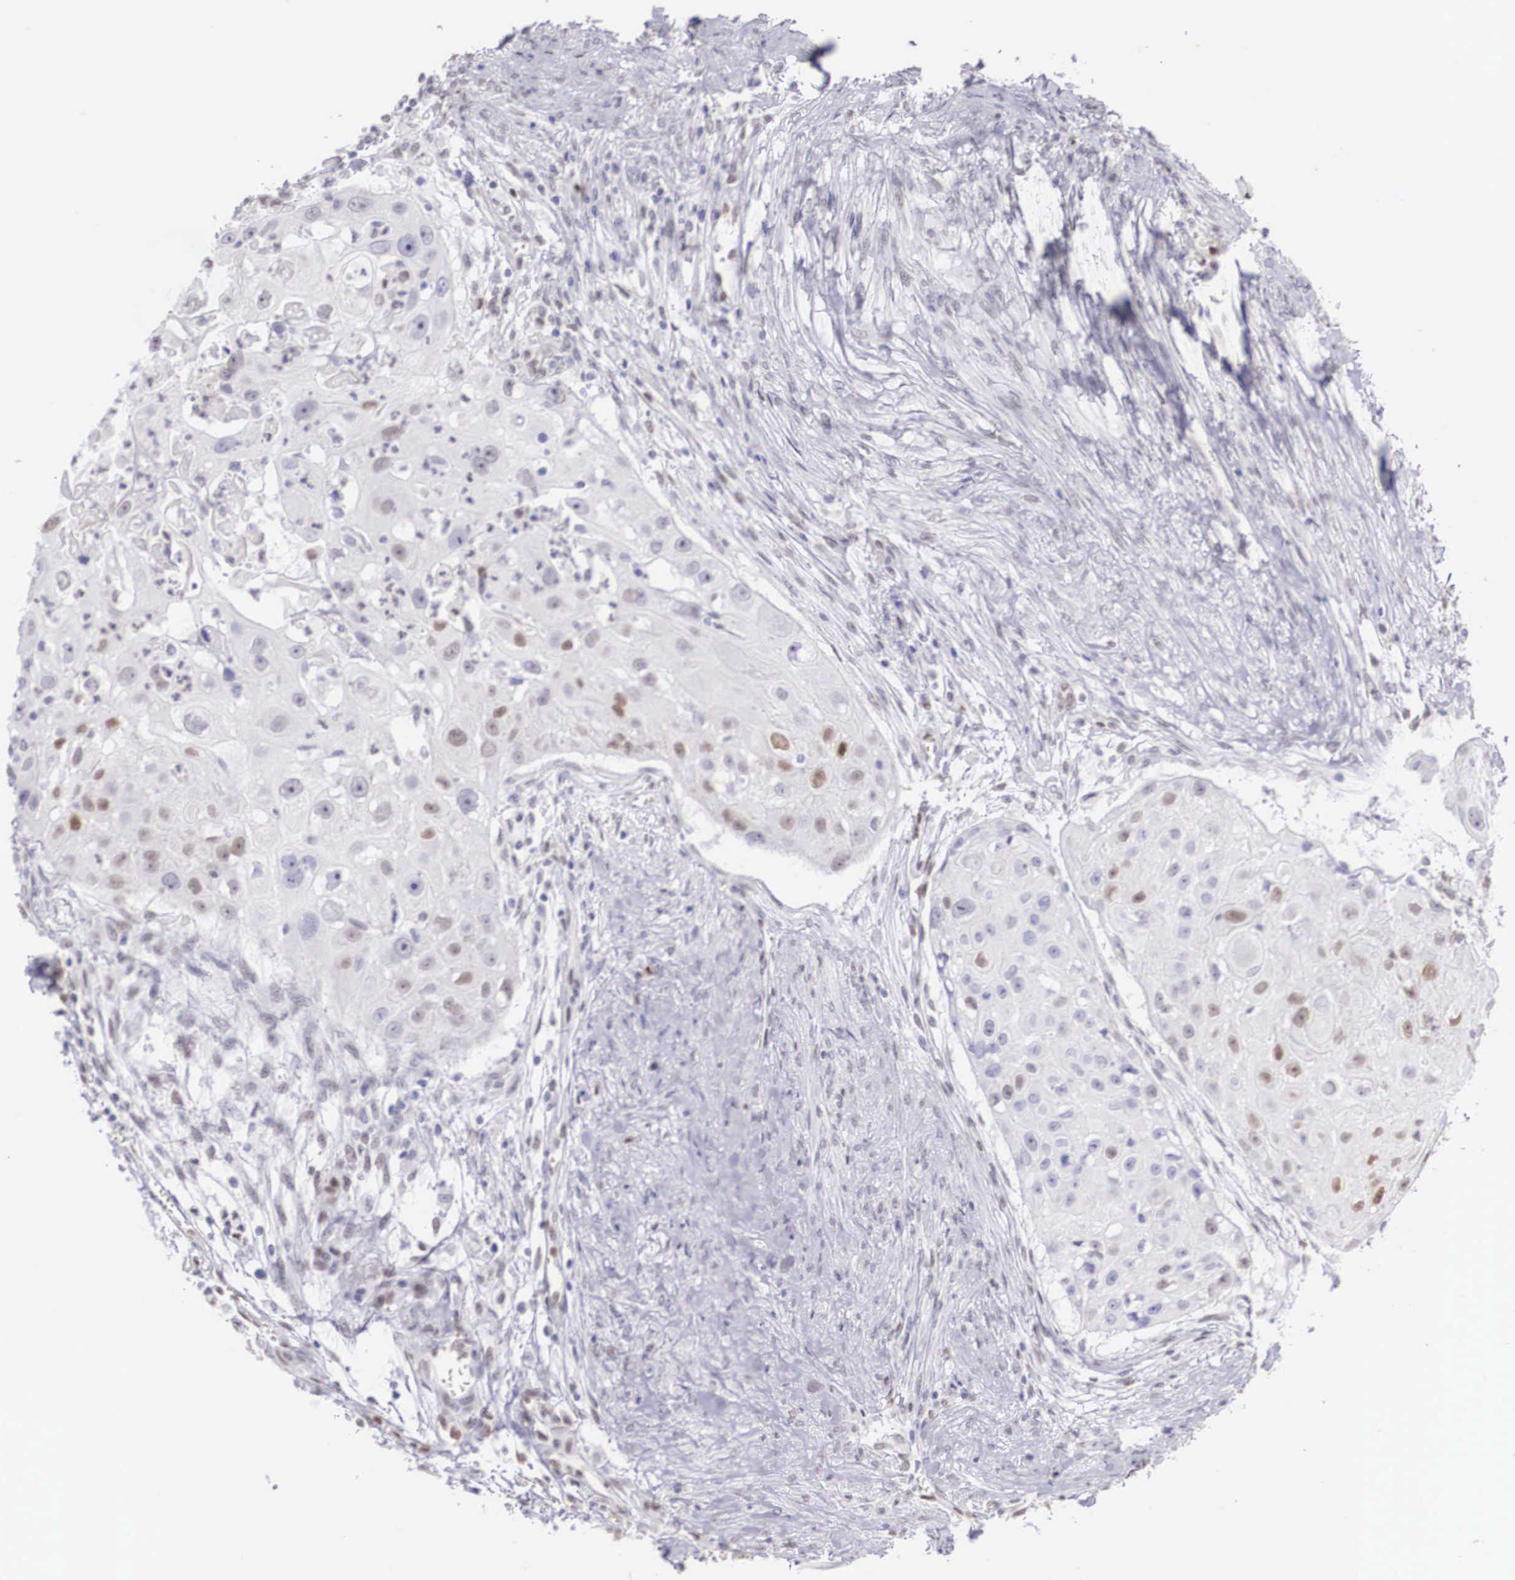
{"staining": {"intensity": "weak", "quantity": "<25%", "location": "nuclear"}, "tissue": "head and neck cancer", "cell_type": "Tumor cells", "image_type": "cancer", "snomed": [{"axis": "morphology", "description": "Squamous cell carcinoma, NOS"}, {"axis": "topography", "description": "Head-Neck"}], "caption": "IHC photomicrograph of neoplastic tissue: squamous cell carcinoma (head and neck) stained with DAB (3,3'-diaminobenzidine) exhibits no significant protein positivity in tumor cells.", "gene": "HMGN5", "patient": {"sex": "male", "age": 64}}